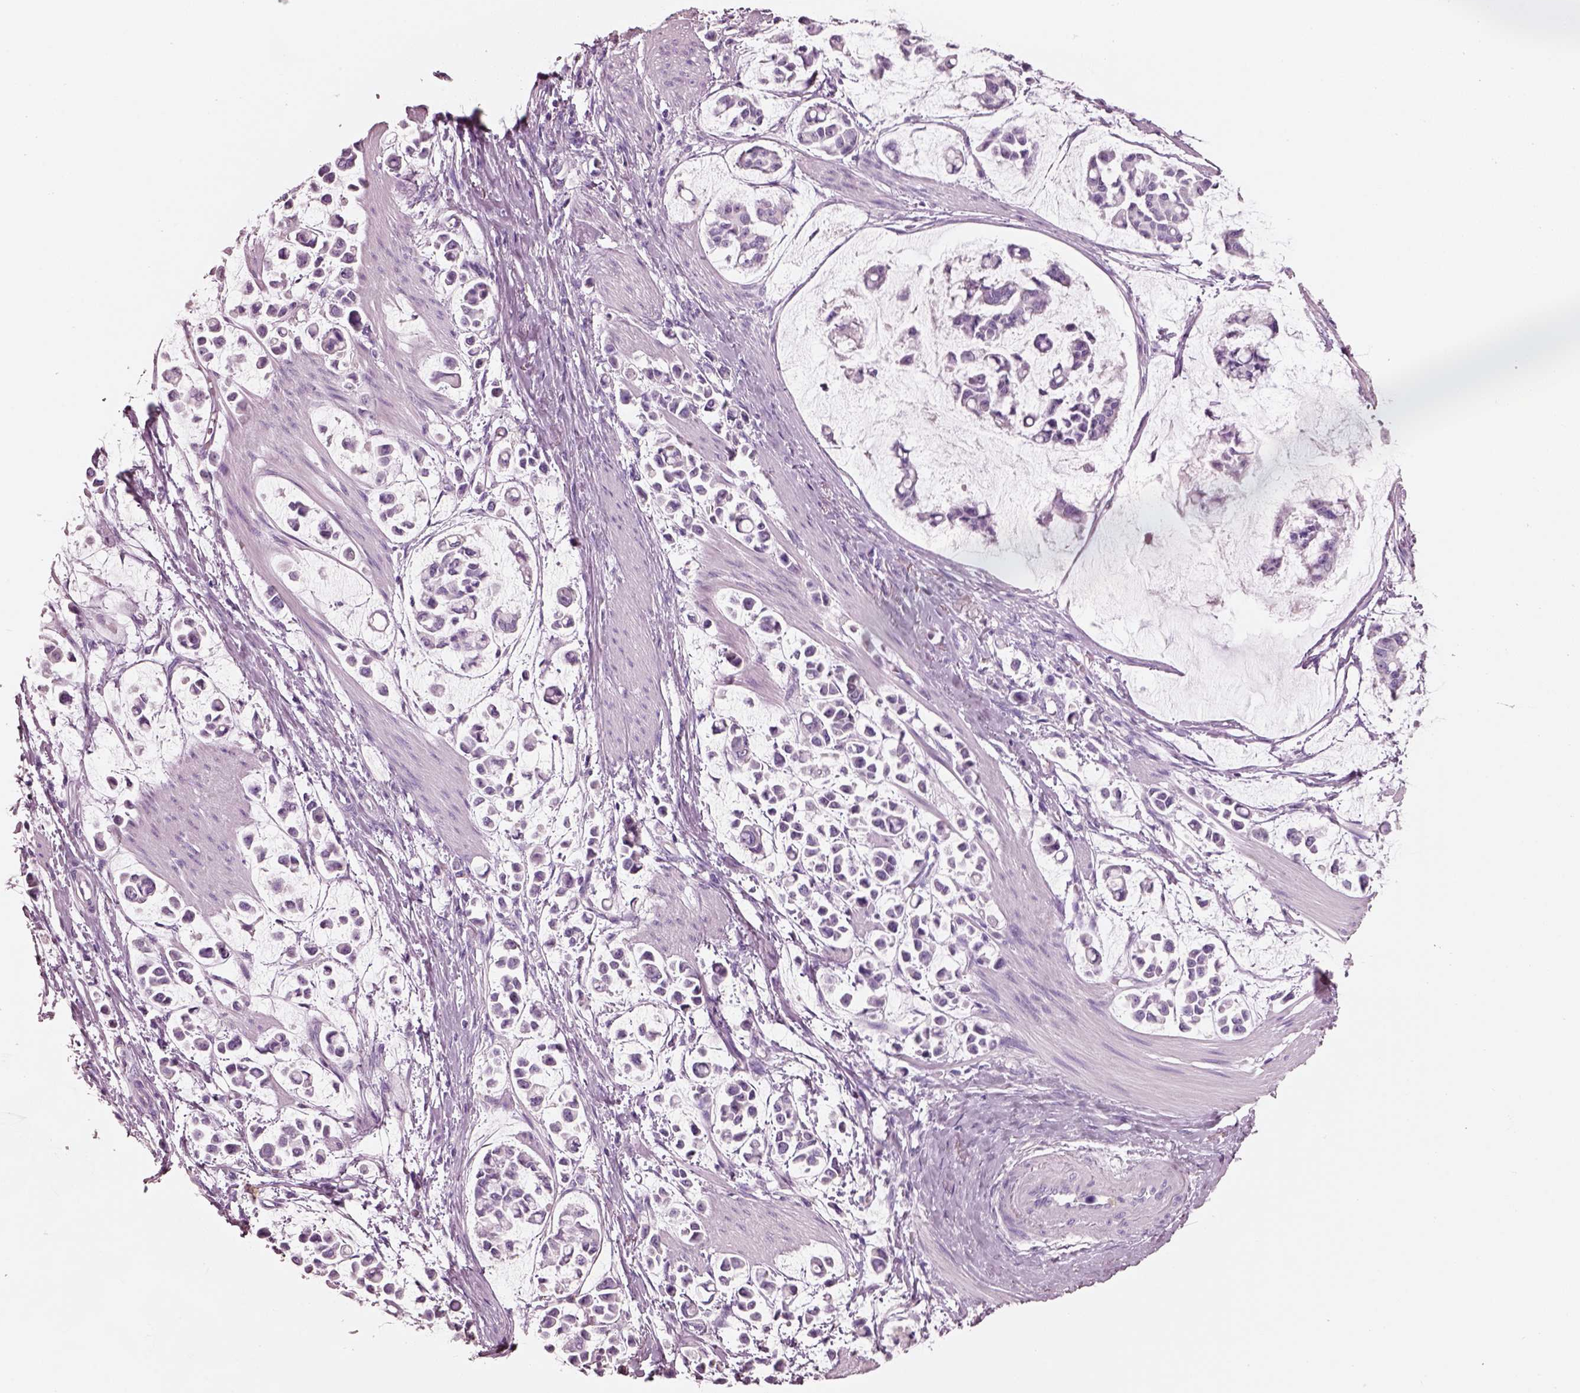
{"staining": {"intensity": "negative", "quantity": "none", "location": "none"}, "tissue": "stomach cancer", "cell_type": "Tumor cells", "image_type": "cancer", "snomed": [{"axis": "morphology", "description": "Adenocarcinoma, NOS"}, {"axis": "topography", "description": "Stomach"}], "caption": "DAB (3,3'-diaminobenzidine) immunohistochemical staining of adenocarcinoma (stomach) displays no significant expression in tumor cells.", "gene": "PNOC", "patient": {"sex": "male", "age": 82}}